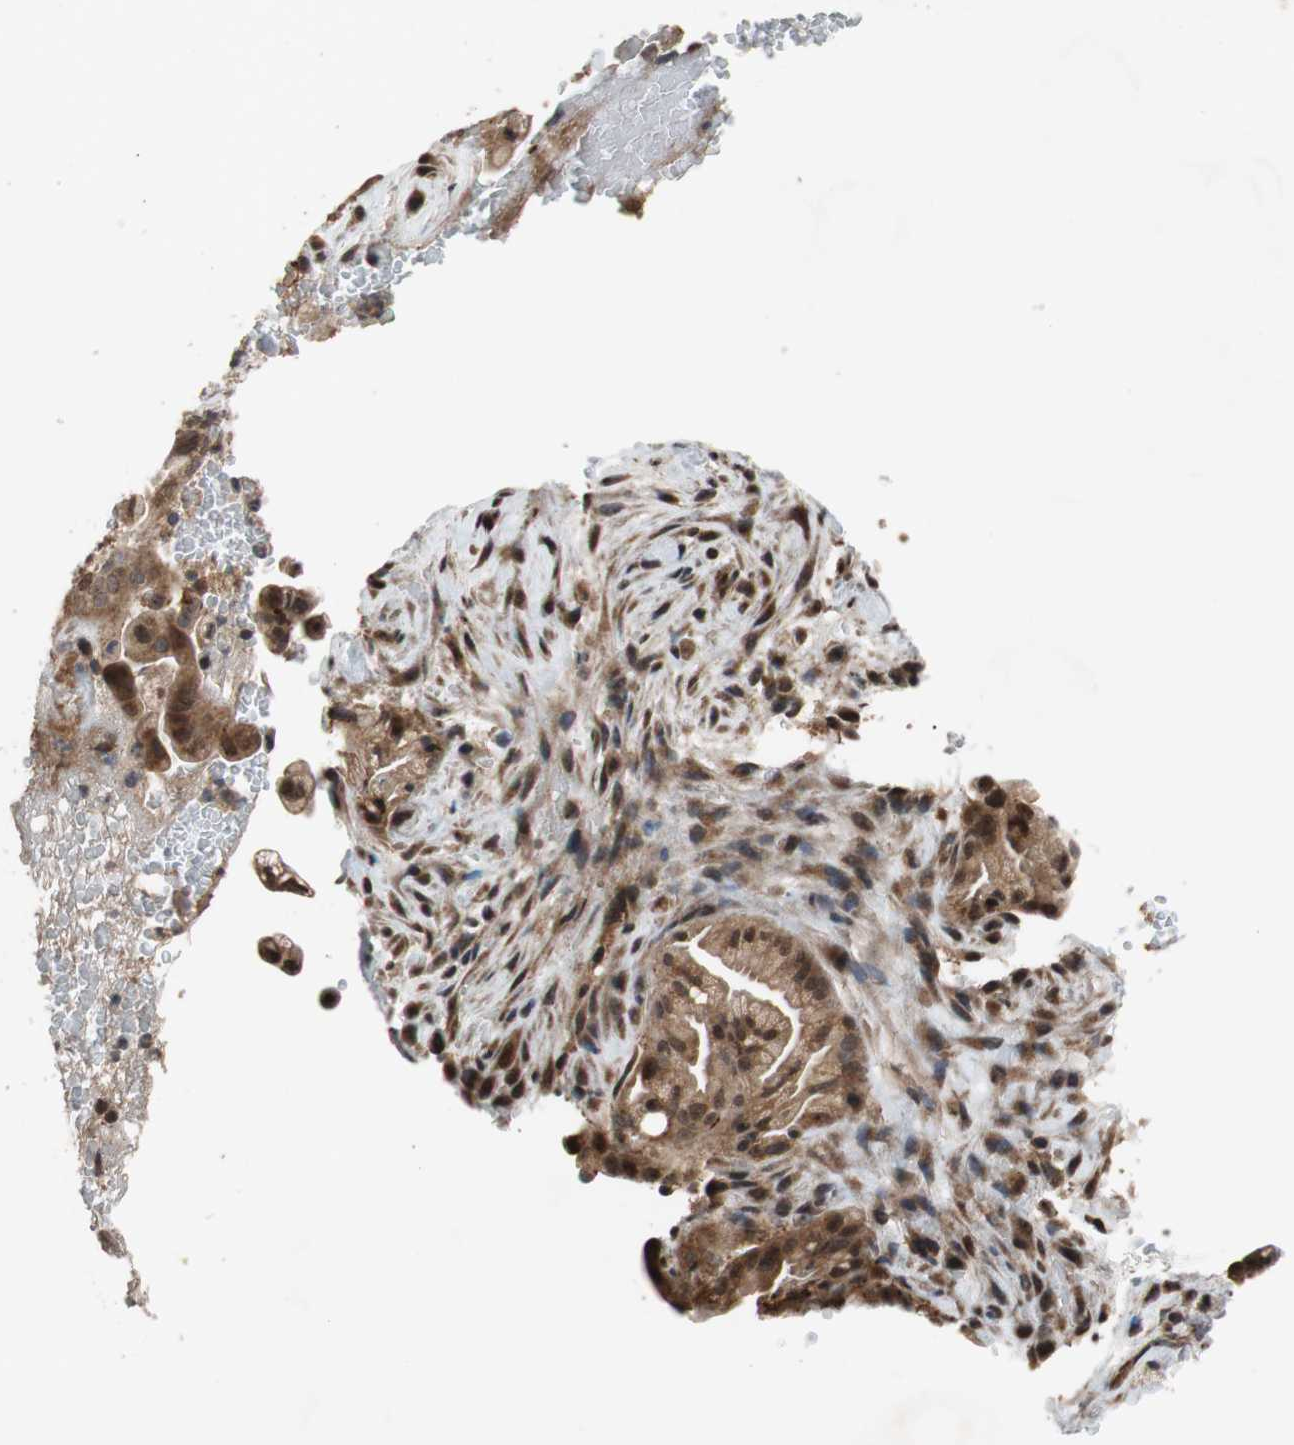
{"staining": {"intensity": "strong", "quantity": ">75%", "location": "cytoplasmic/membranous,nuclear"}, "tissue": "liver cancer", "cell_type": "Tumor cells", "image_type": "cancer", "snomed": [{"axis": "morphology", "description": "Cholangiocarcinoma"}, {"axis": "topography", "description": "Liver"}], "caption": "Immunohistochemical staining of human liver cancer displays high levels of strong cytoplasmic/membranous and nuclear protein expression in about >75% of tumor cells.", "gene": "TMEM230", "patient": {"sex": "female", "age": 68}}